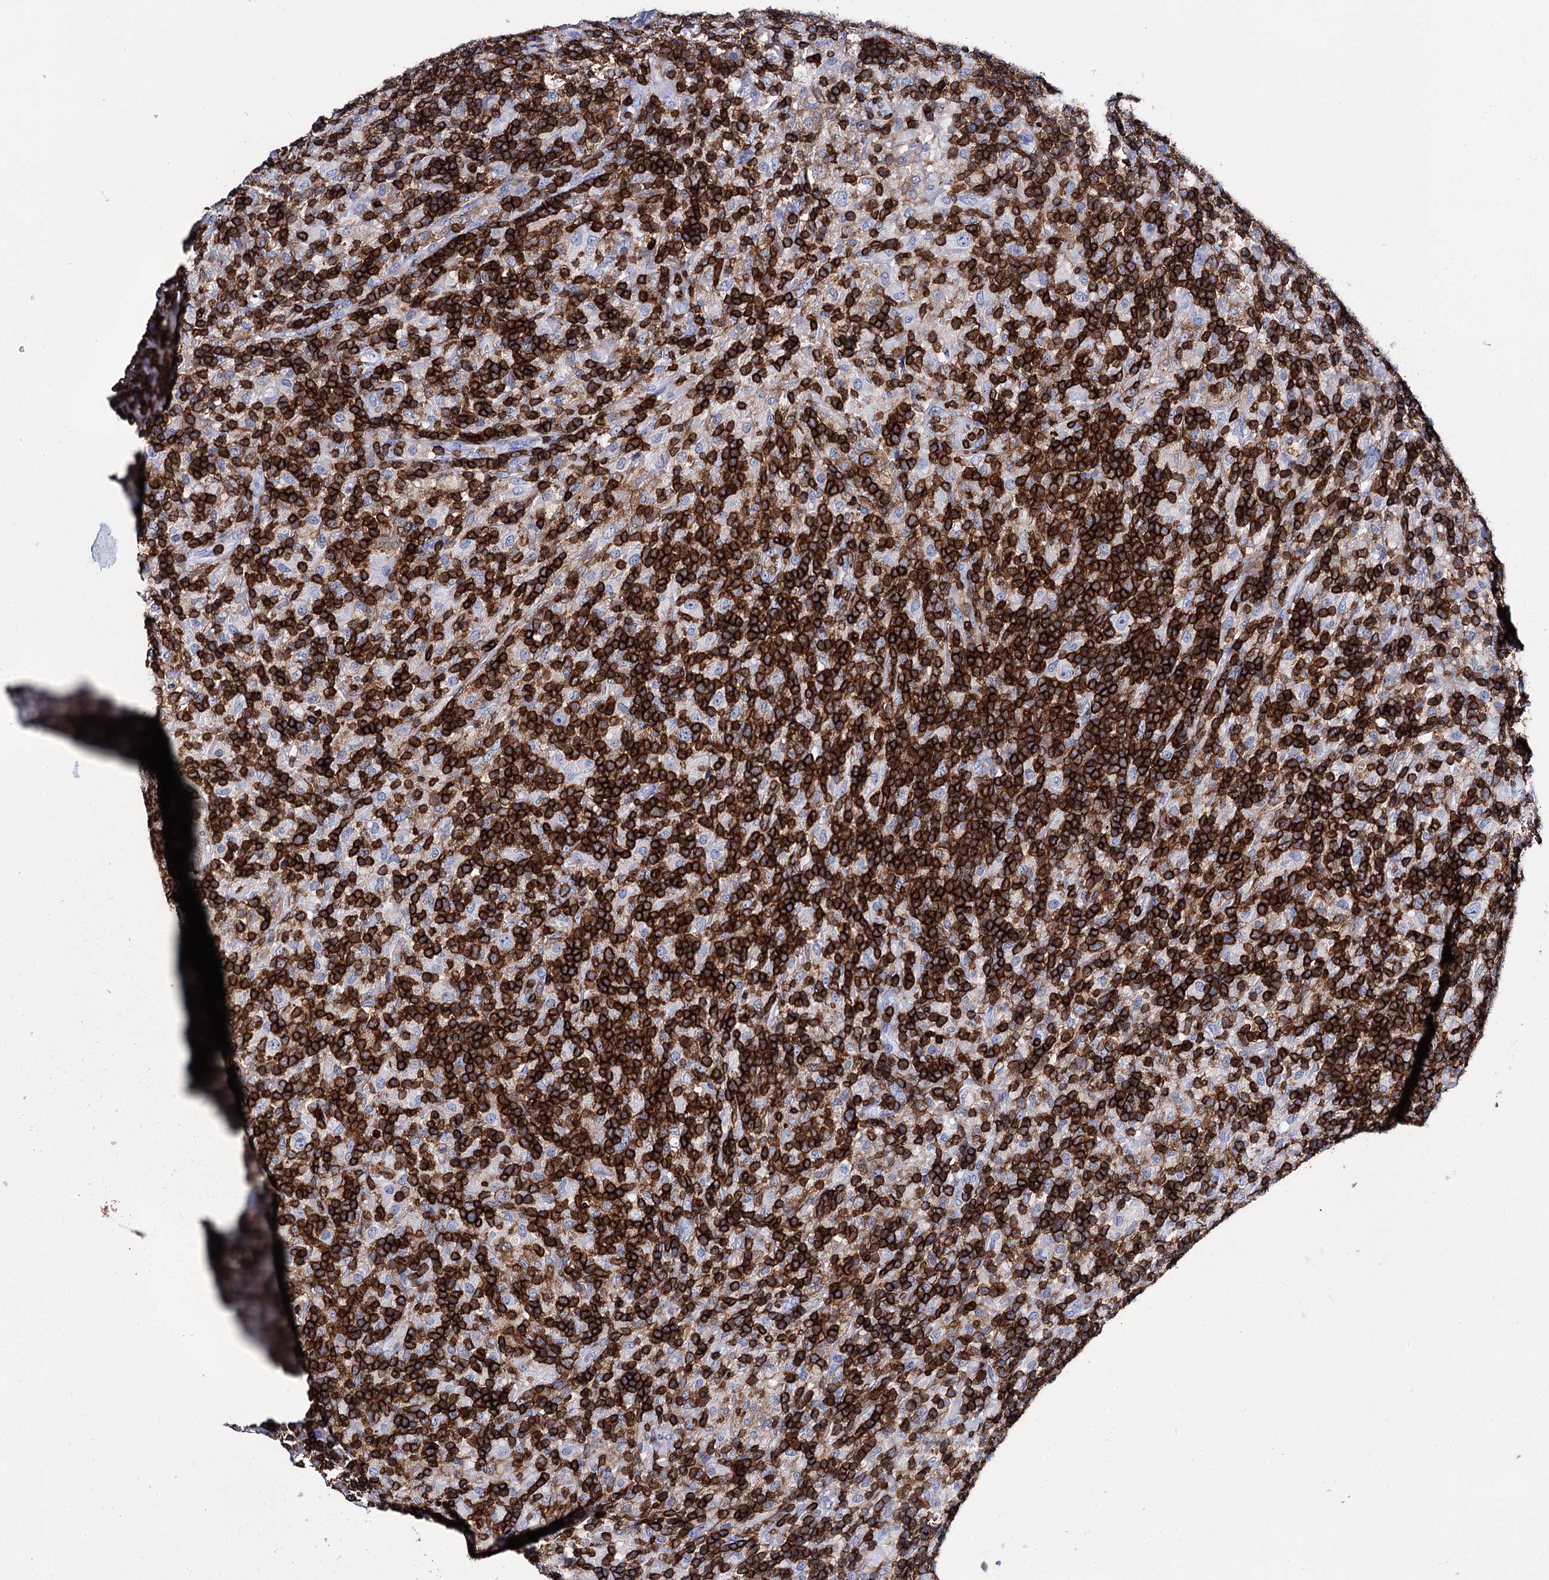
{"staining": {"intensity": "negative", "quantity": "none", "location": "none"}, "tissue": "lymphoma", "cell_type": "Tumor cells", "image_type": "cancer", "snomed": [{"axis": "morphology", "description": "Hodgkin's disease, NOS"}, {"axis": "topography", "description": "Lymph node"}], "caption": "A histopathology image of human lymphoma is negative for staining in tumor cells.", "gene": "DEF6", "patient": {"sex": "male", "age": 70}}